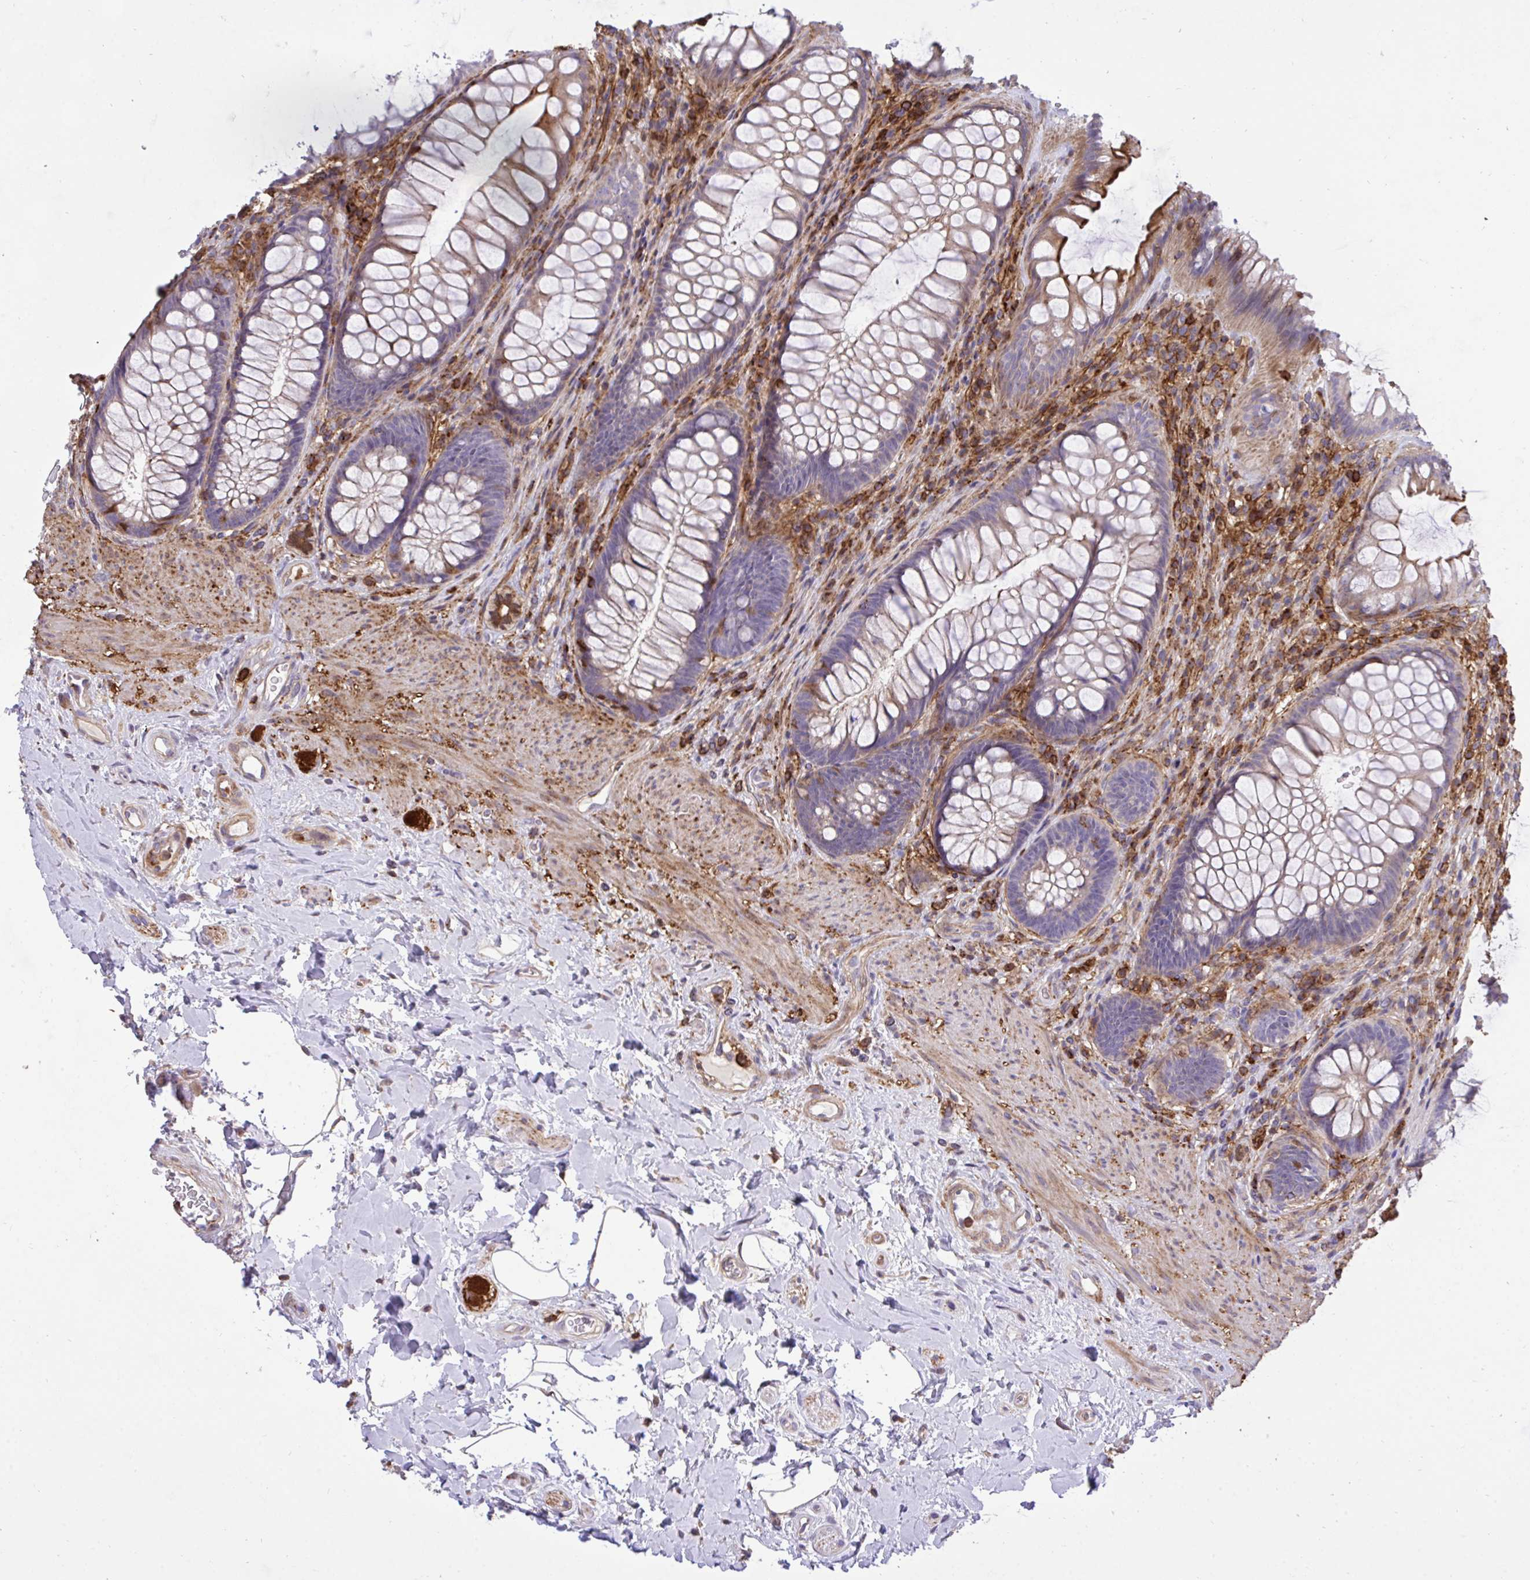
{"staining": {"intensity": "strong", "quantity": "<25%", "location": "cytoplasmic/membranous"}, "tissue": "rectum", "cell_type": "Glandular cells", "image_type": "normal", "snomed": [{"axis": "morphology", "description": "Normal tissue, NOS"}, {"axis": "topography", "description": "Rectum"}], "caption": "IHC of unremarkable human rectum shows medium levels of strong cytoplasmic/membranous staining in about <25% of glandular cells. (brown staining indicates protein expression, while blue staining denotes nuclei).", "gene": "ERI1", "patient": {"sex": "male", "age": 53}}